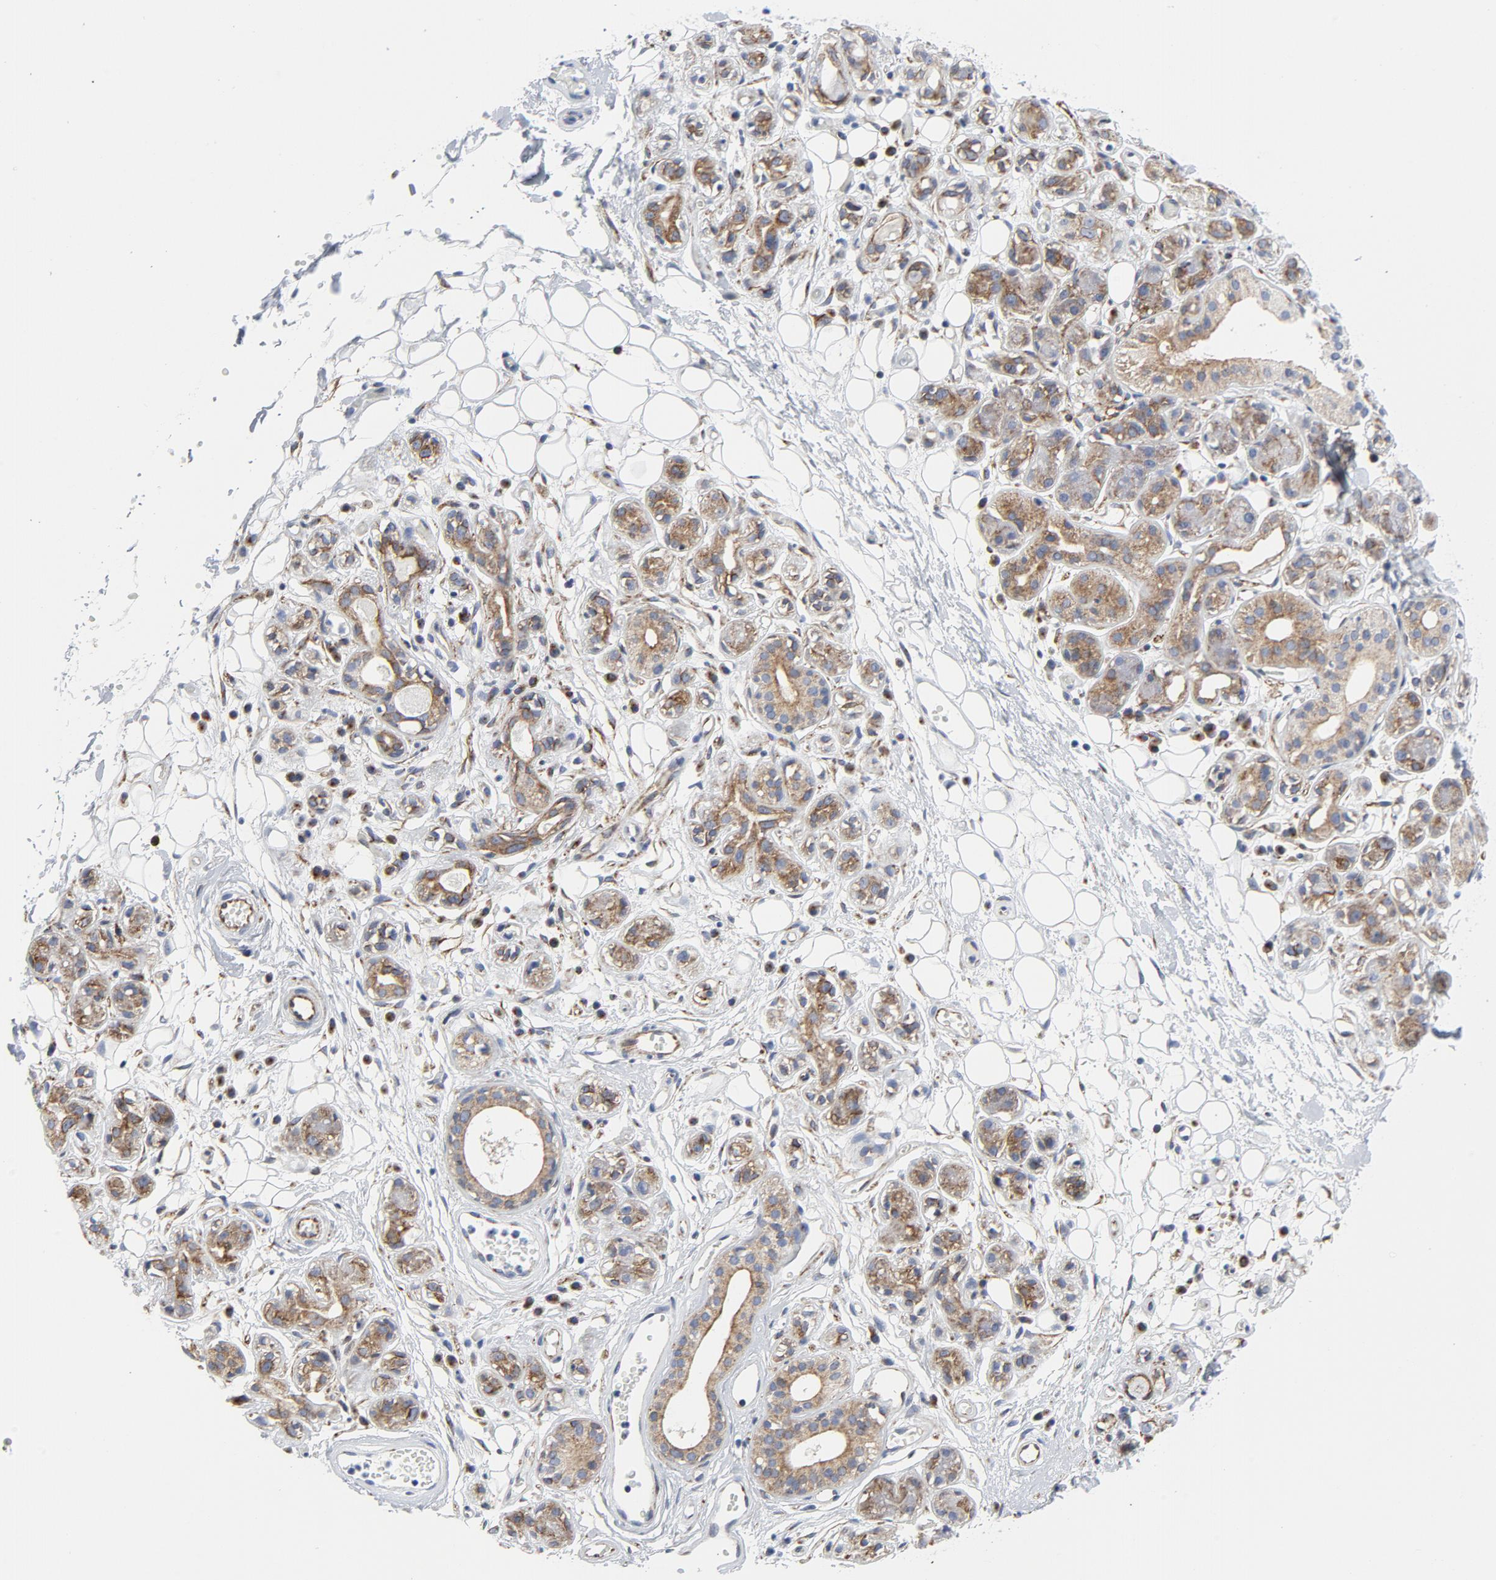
{"staining": {"intensity": "moderate", "quantity": "25%-75%", "location": "cytoplasmic/membranous"}, "tissue": "salivary gland", "cell_type": "Glandular cells", "image_type": "normal", "snomed": [{"axis": "morphology", "description": "Normal tissue, NOS"}, {"axis": "topography", "description": "Salivary gland"}], "caption": "Salivary gland stained with DAB (3,3'-diaminobenzidine) immunohistochemistry displays medium levels of moderate cytoplasmic/membranous positivity in about 25%-75% of glandular cells.", "gene": "TUBB1", "patient": {"sex": "male", "age": 54}}